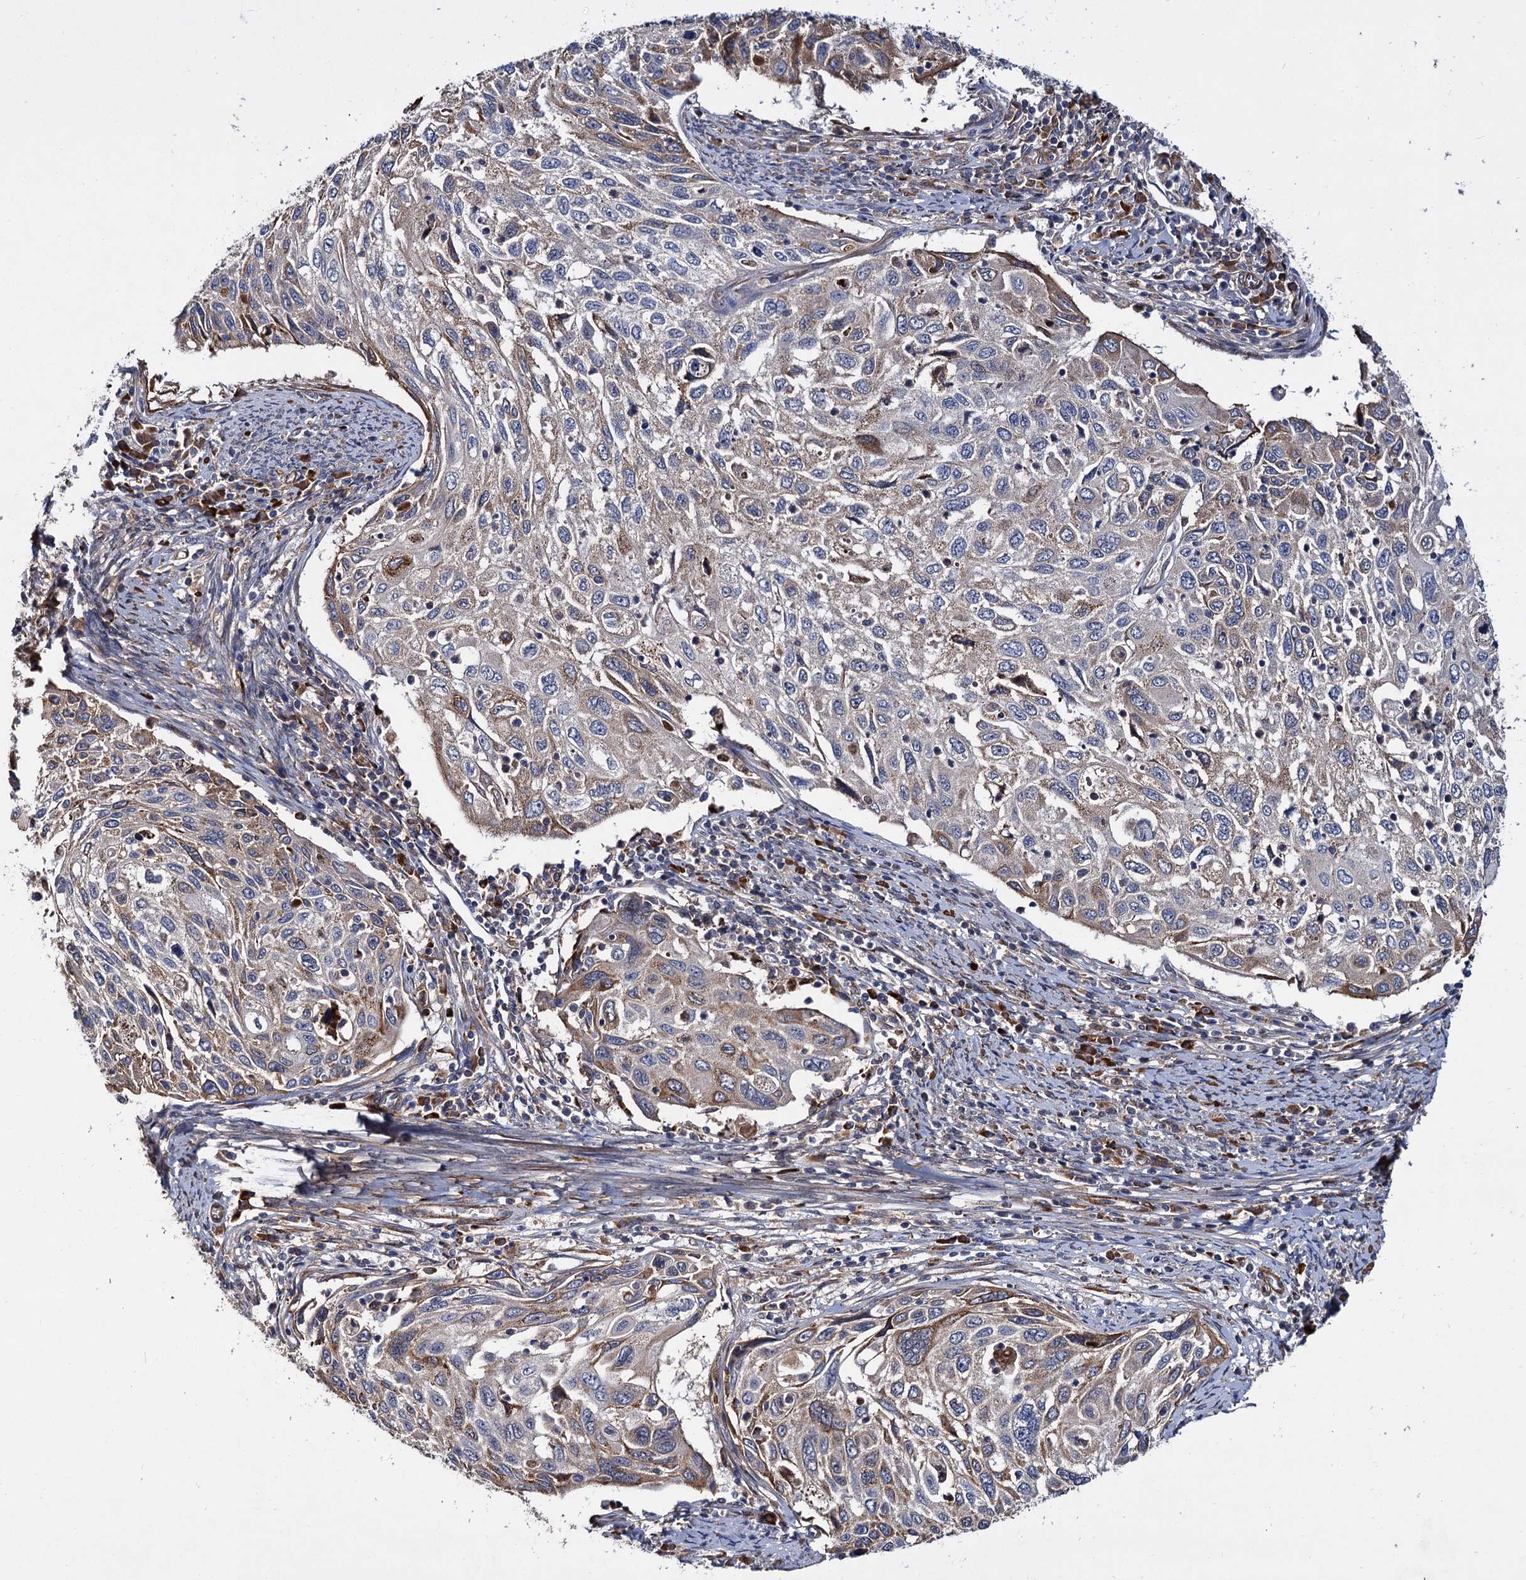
{"staining": {"intensity": "moderate", "quantity": "<25%", "location": "cytoplasmic/membranous"}, "tissue": "cervical cancer", "cell_type": "Tumor cells", "image_type": "cancer", "snomed": [{"axis": "morphology", "description": "Squamous cell carcinoma, NOS"}, {"axis": "topography", "description": "Cervix"}], "caption": "Immunohistochemical staining of human cervical cancer displays low levels of moderate cytoplasmic/membranous protein staining in approximately <25% of tumor cells. Nuclei are stained in blue.", "gene": "ISM2", "patient": {"sex": "female", "age": 70}}